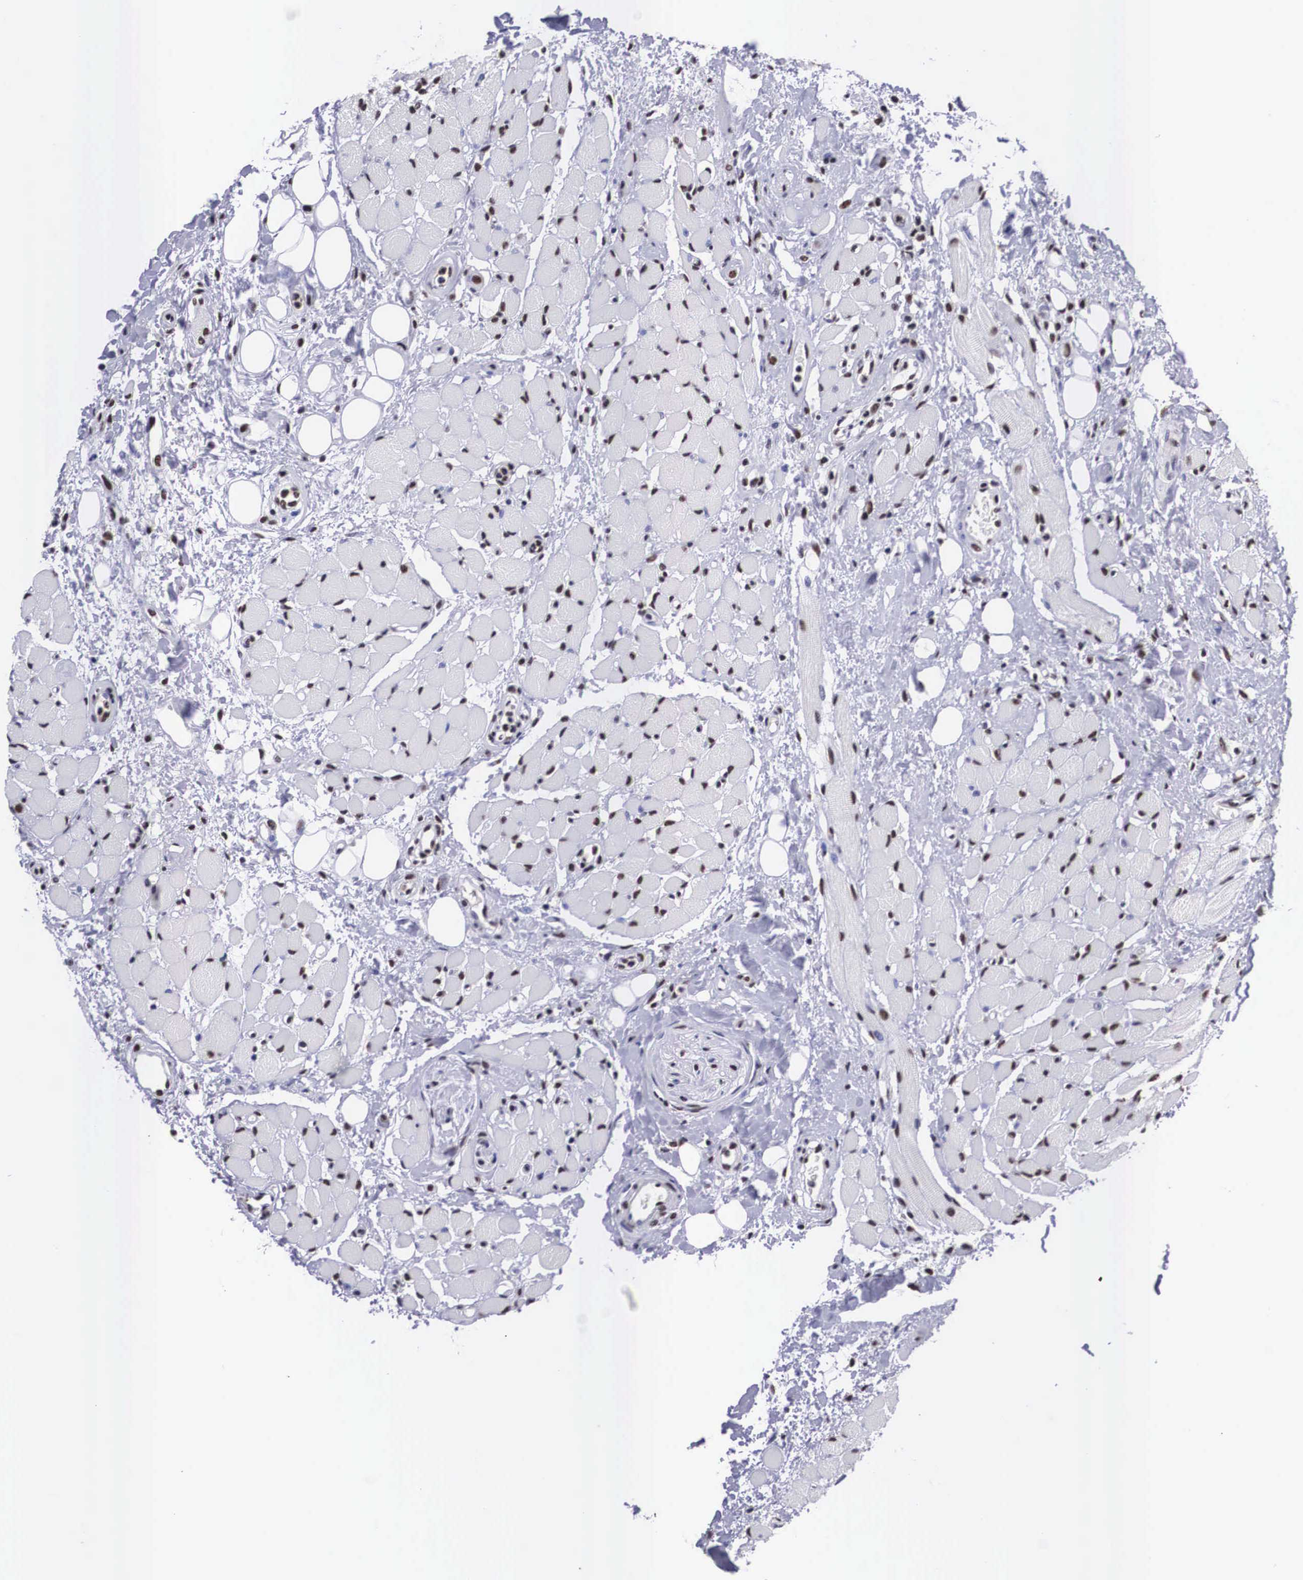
{"staining": {"intensity": "strong", "quantity": ">75%", "location": "nuclear"}, "tissue": "oral mucosa", "cell_type": "Squamous epithelial cells", "image_type": "normal", "snomed": [{"axis": "morphology", "description": "Normal tissue, NOS"}, {"axis": "topography", "description": "Oral tissue"}], "caption": "IHC histopathology image of normal human oral mucosa stained for a protein (brown), which exhibits high levels of strong nuclear staining in approximately >75% of squamous epithelial cells.", "gene": "SF3A1", "patient": {"sex": "male", "age": 54}}